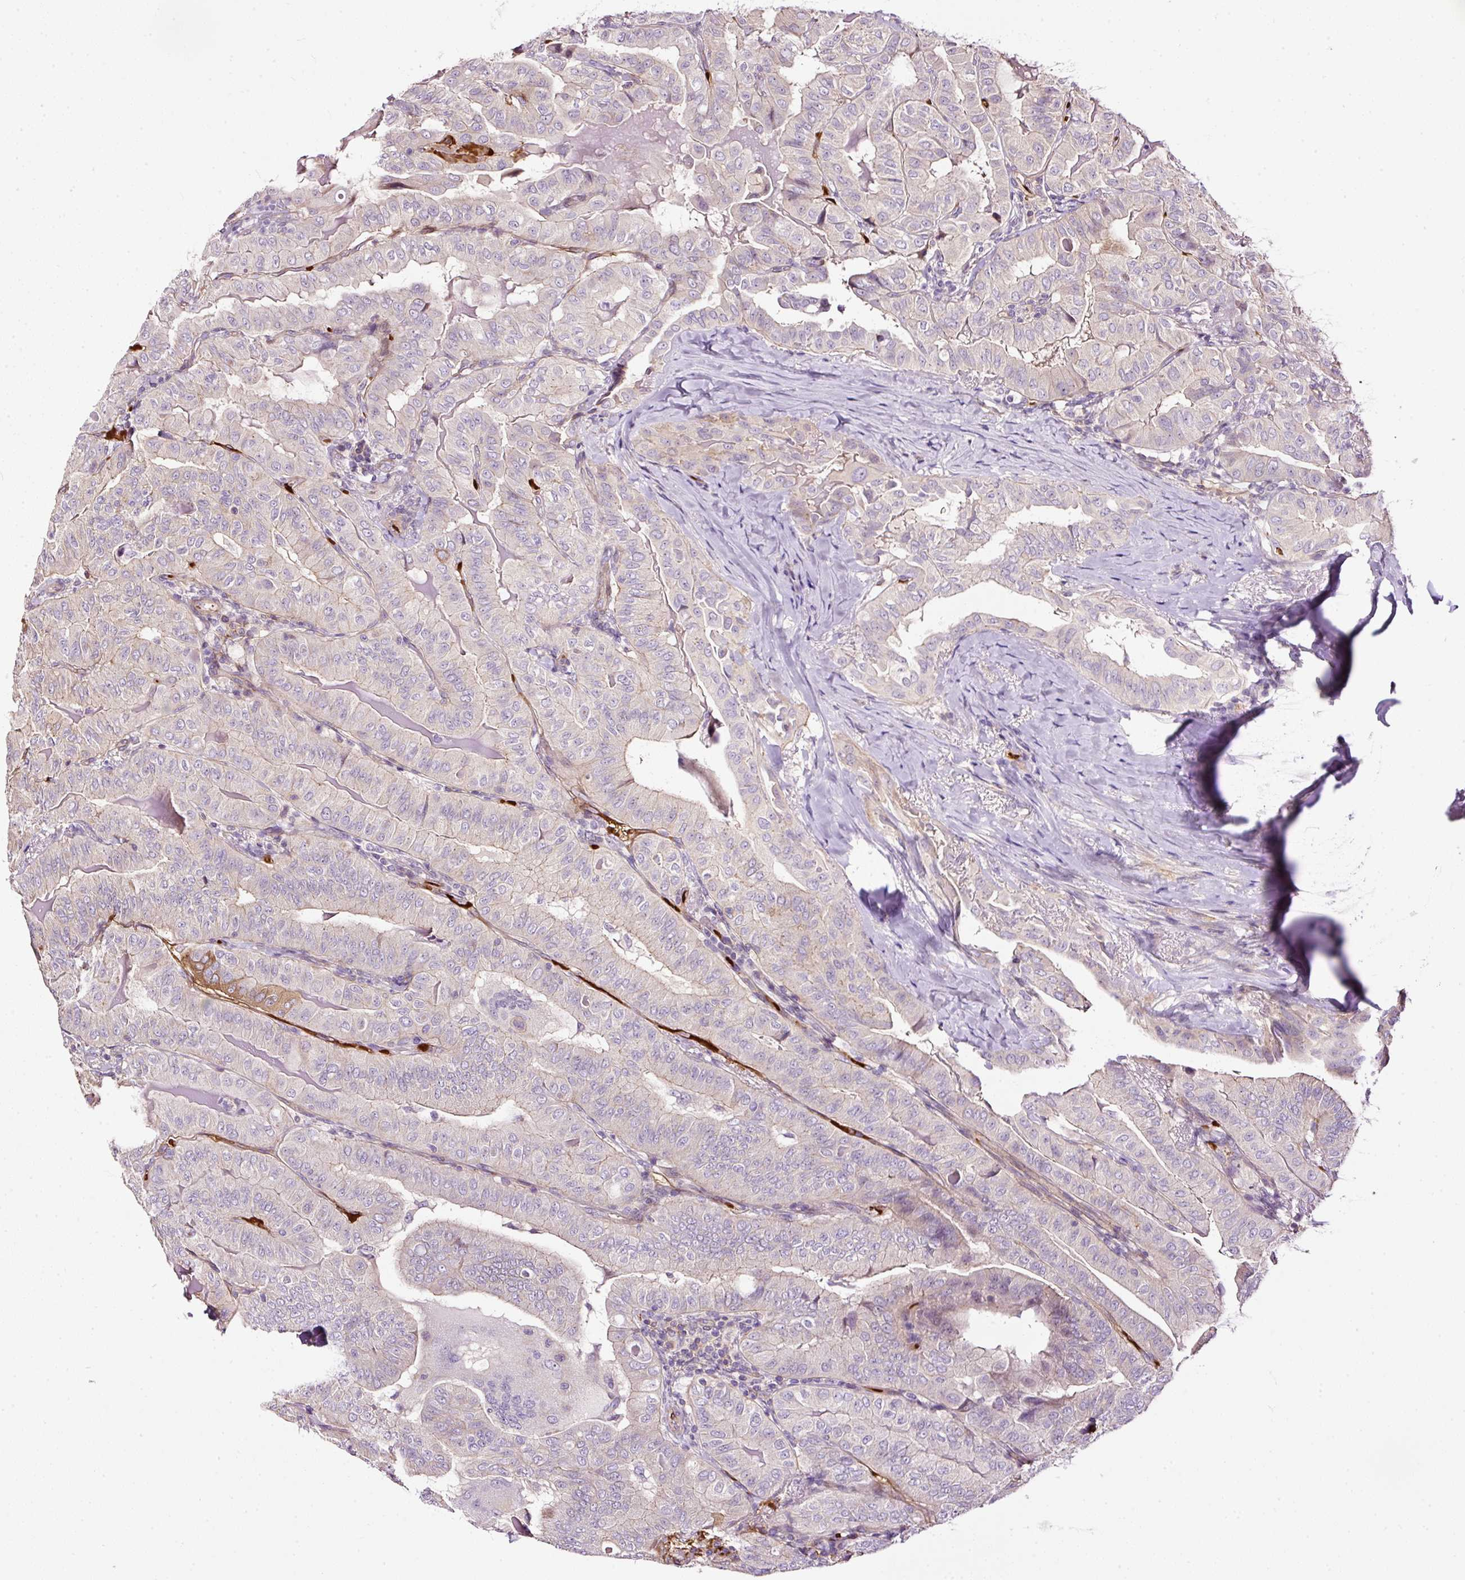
{"staining": {"intensity": "negative", "quantity": "none", "location": "none"}, "tissue": "thyroid cancer", "cell_type": "Tumor cells", "image_type": "cancer", "snomed": [{"axis": "morphology", "description": "Papillary adenocarcinoma, NOS"}, {"axis": "topography", "description": "Thyroid gland"}], "caption": "IHC of thyroid cancer demonstrates no expression in tumor cells.", "gene": "USHBP1", "patient": {"sex": "female", "age": 68}}